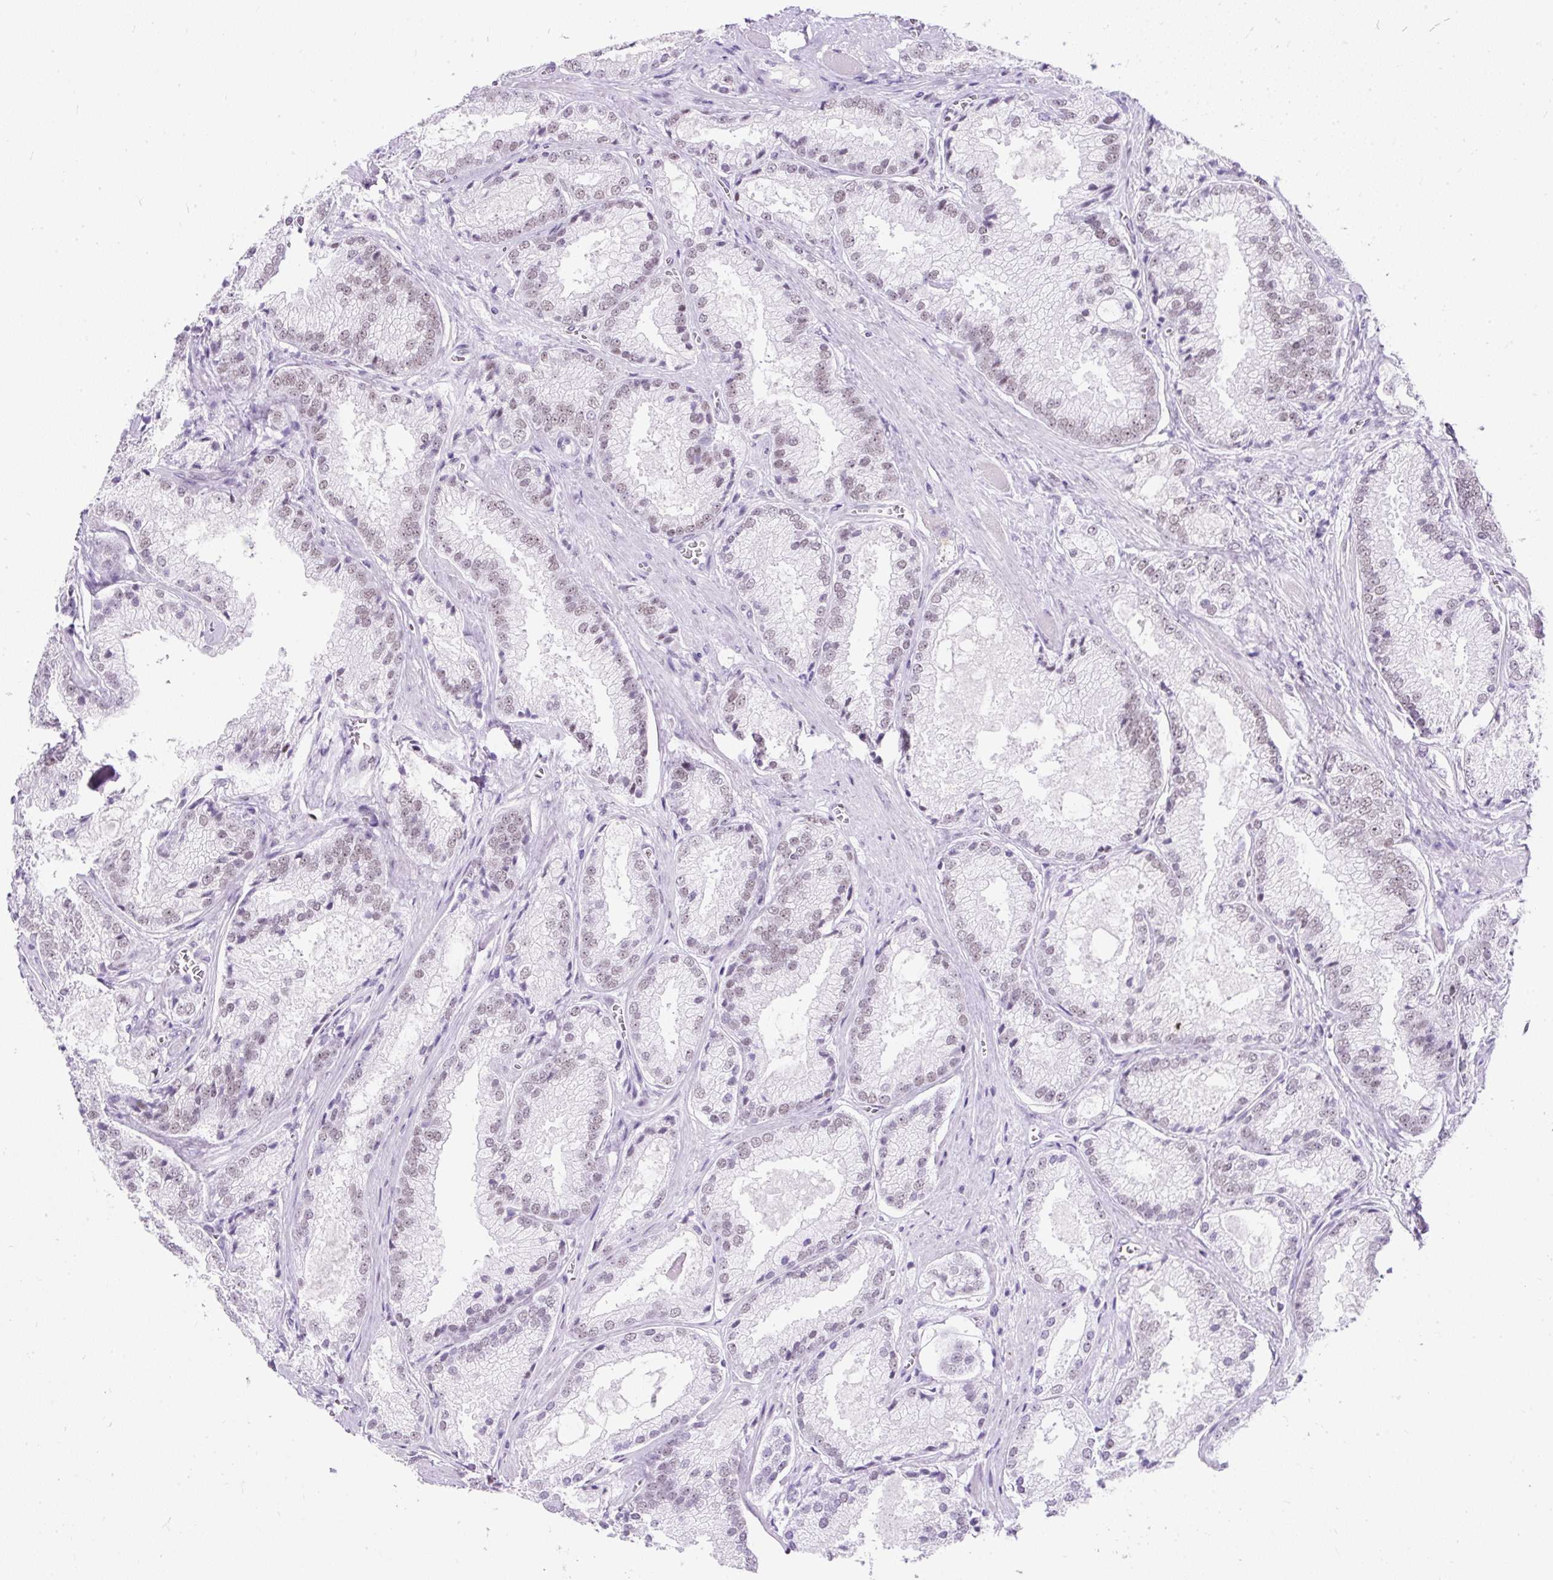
{"staining": {"intensity": "weak", "quantity": "<25%", "location": "nuclear"}, "tissue": "prostate cancer", "cell_type": "Tumor cells", "image_type": "cancer", "snomed": [{"axis": "morphology", "description": "Adenocarcinoma, High grade"}, {"axis": "topography", "description": "Prostate"}], "caption": "Immunohistochemical staining of human prostate cancer (high-grade adenocarcinoma) reveals no significant staining in tumor cells. (Brightfield microscopy of DAB immunohistochemistry (IHC) at high magnification).", "gene": "PLCXD2", "patient": {"sex": "male", "age": 68}}